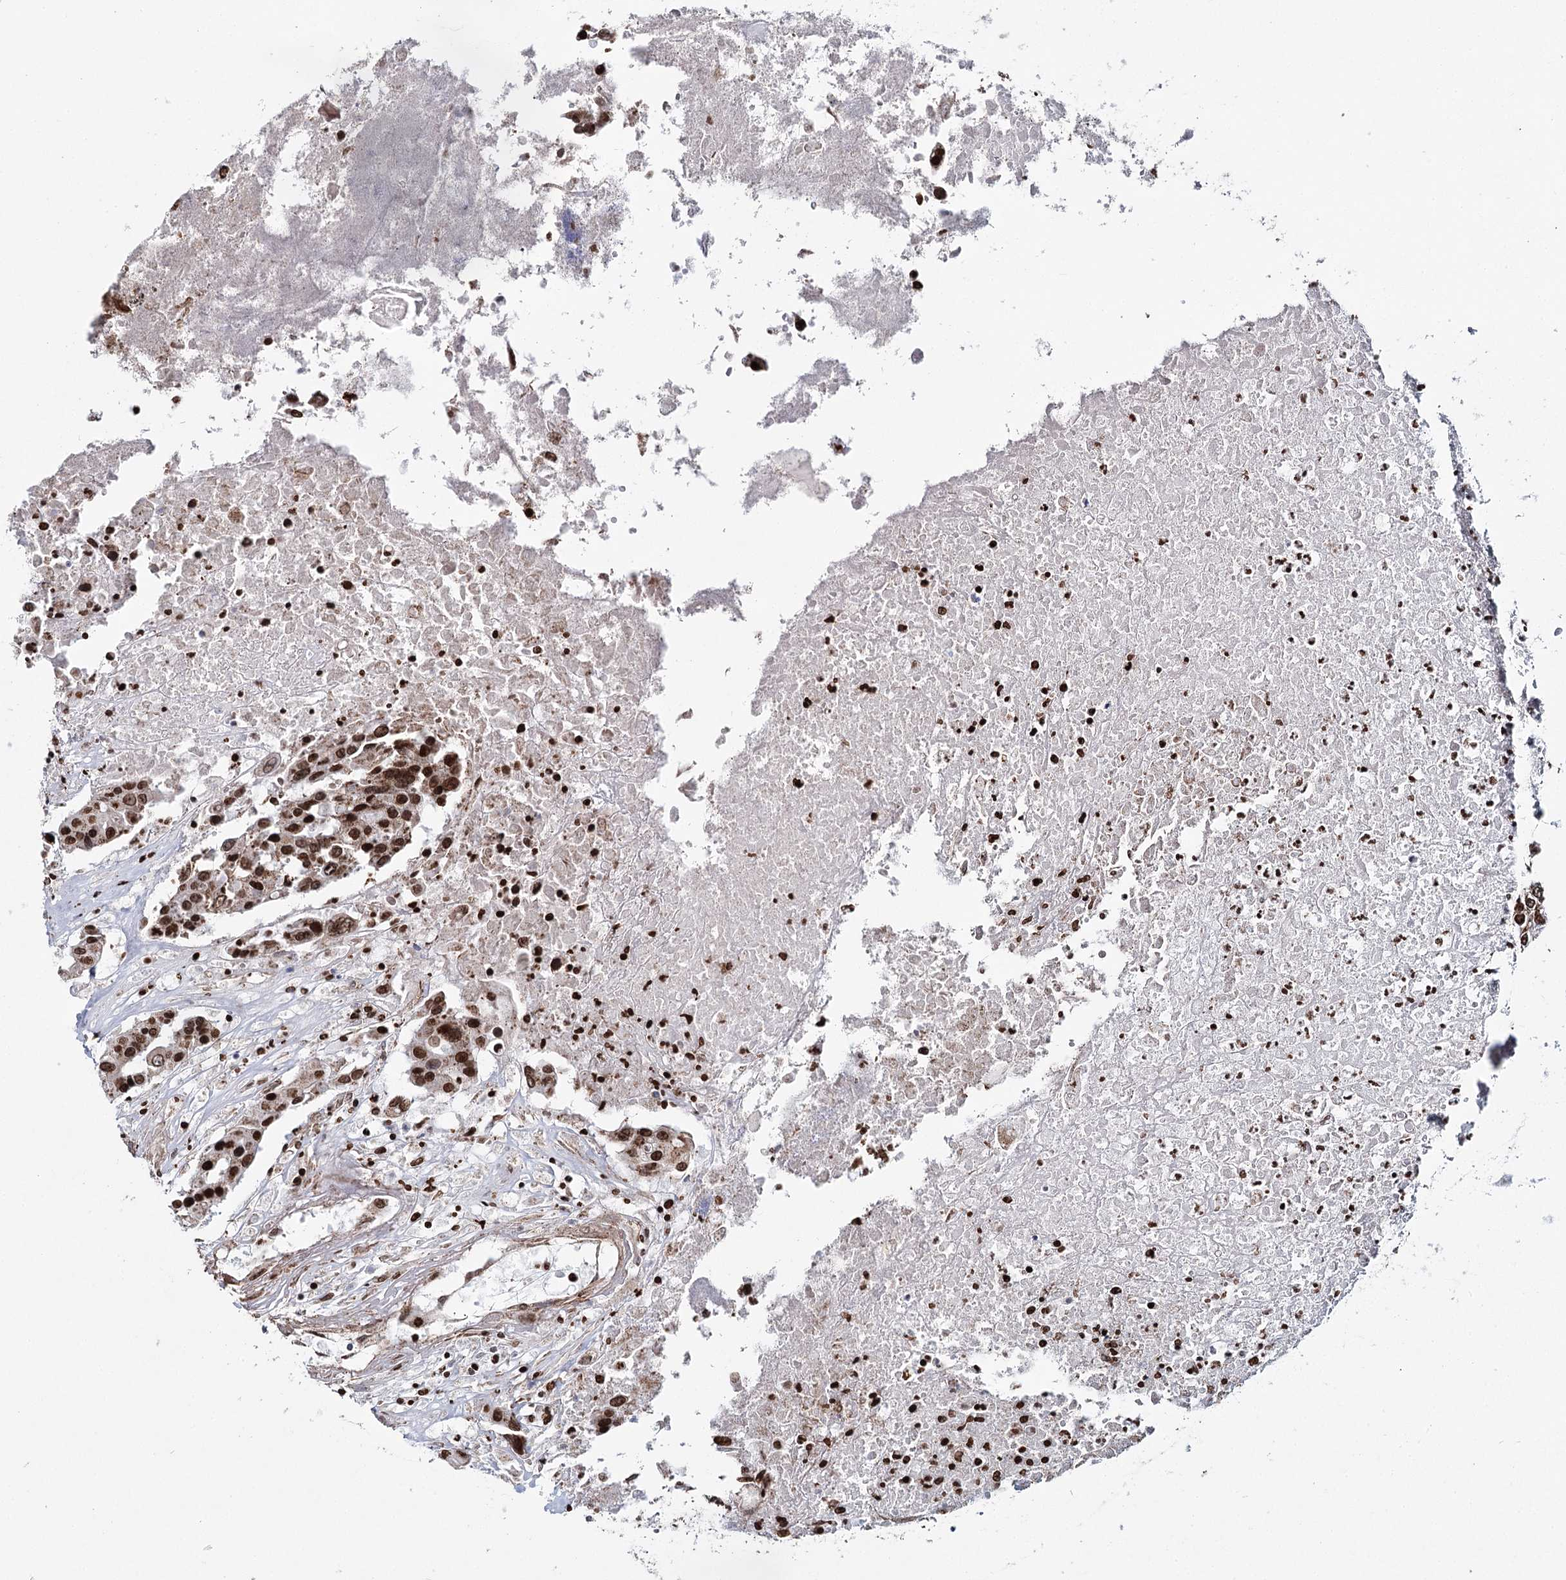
{"staining": {"intensity": "strong", "quantity": ">75%", "location": "cytoplasmic/membranous,nuclear"}, "tissue": "colorectal cancer", "cell_type": "Tumor cells", "image_type": "cancer", "snomed": [{"axis": "morphology", "description": "Adenocarcinoma, NOS"}, {"axis": "topography", "description": "Colon"}], "caption": "A brown stain shows strong cytoplasmic/membranous and nuclear expression of a protein in colorectal cancer tumor cells. The protein of interest is shown in brown color, while the nuclei are stained blue.", "gene": "PDHX", "patient": {"sex": "male", "age": 77}}